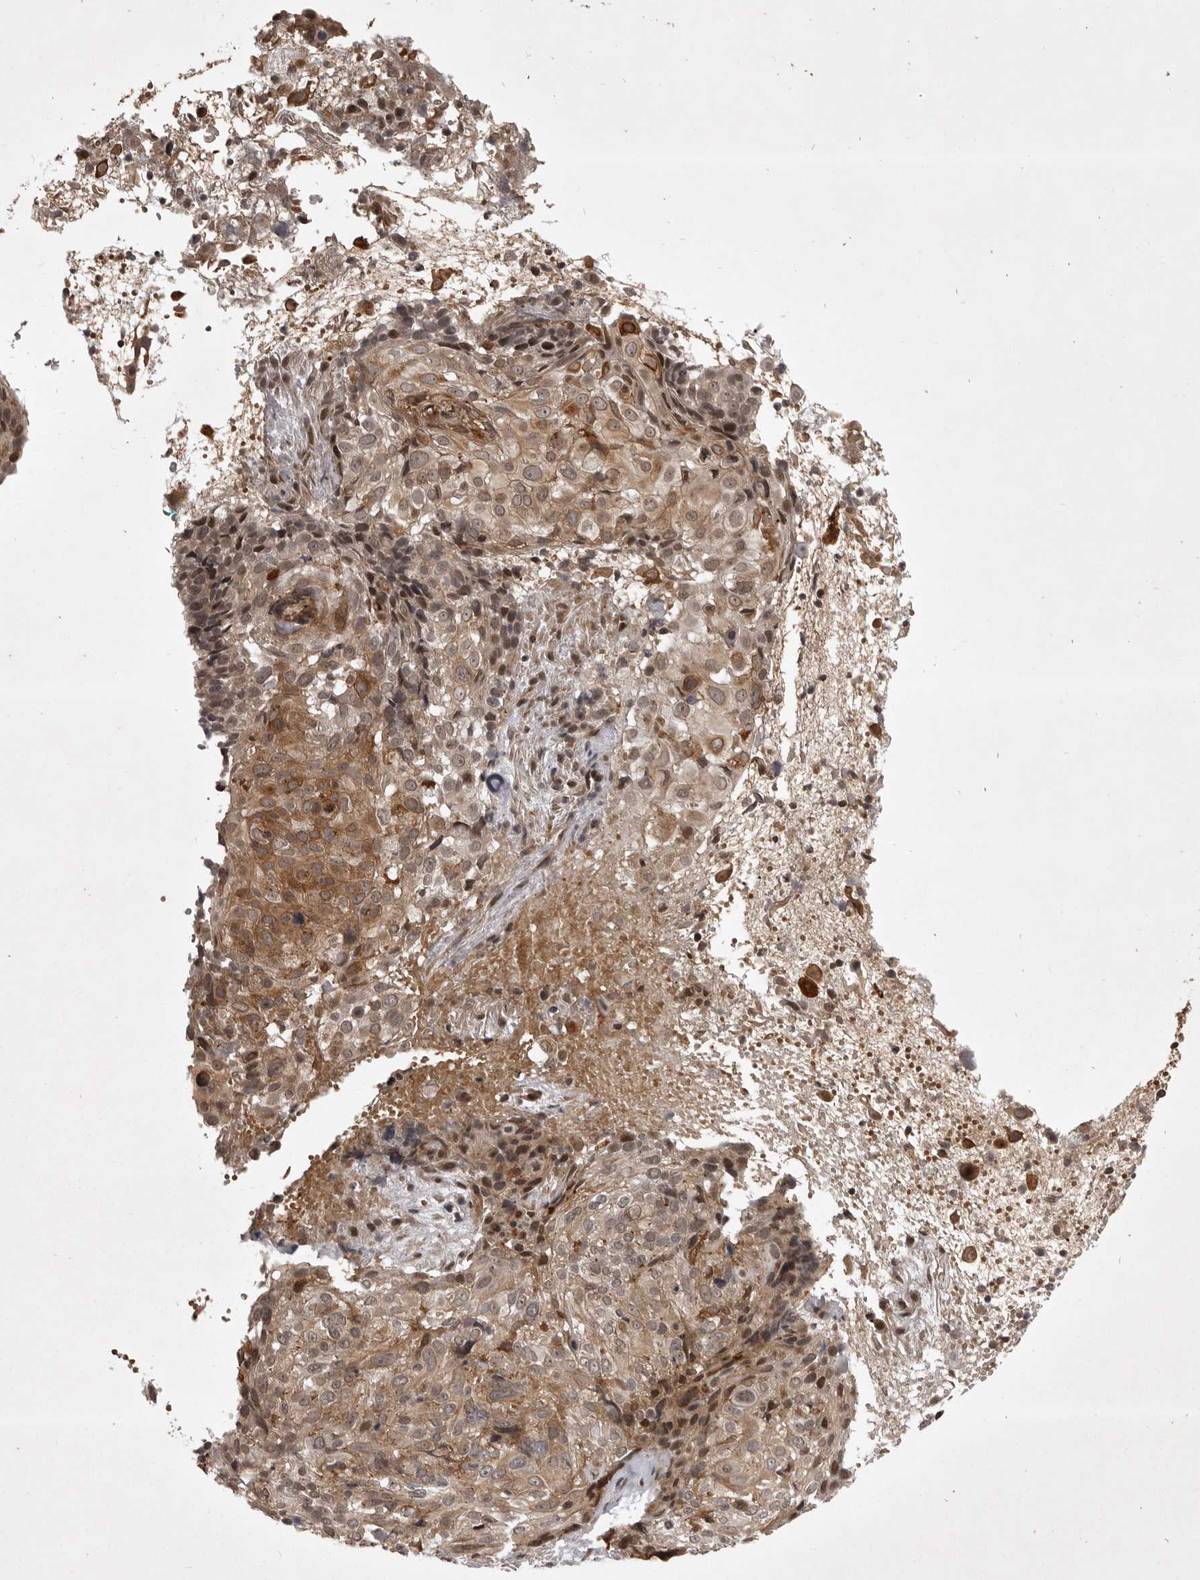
{"staining": {"intensity": "moderate", "quantity": ">75%", "location": "cytoplasmic/membranous,nuclear"}, "tissue": "cervical cancer", "cell_type": "Tumor cells", "image_type": "cancer", "snomed": [{"axis": "morphology", "description": "Squamous cell carcinoma, NOS"}, {"axis": "topography", "description": "Cervix"}], "caption": "Tumor cells show medium levels of moderate cytoplasmic/membranous and nuclear expression in approximately >75% of cells in human cervical squamous cell carcinoma.", "gene": "SNX16", "patient": {"sex": "female", "age": 74}}